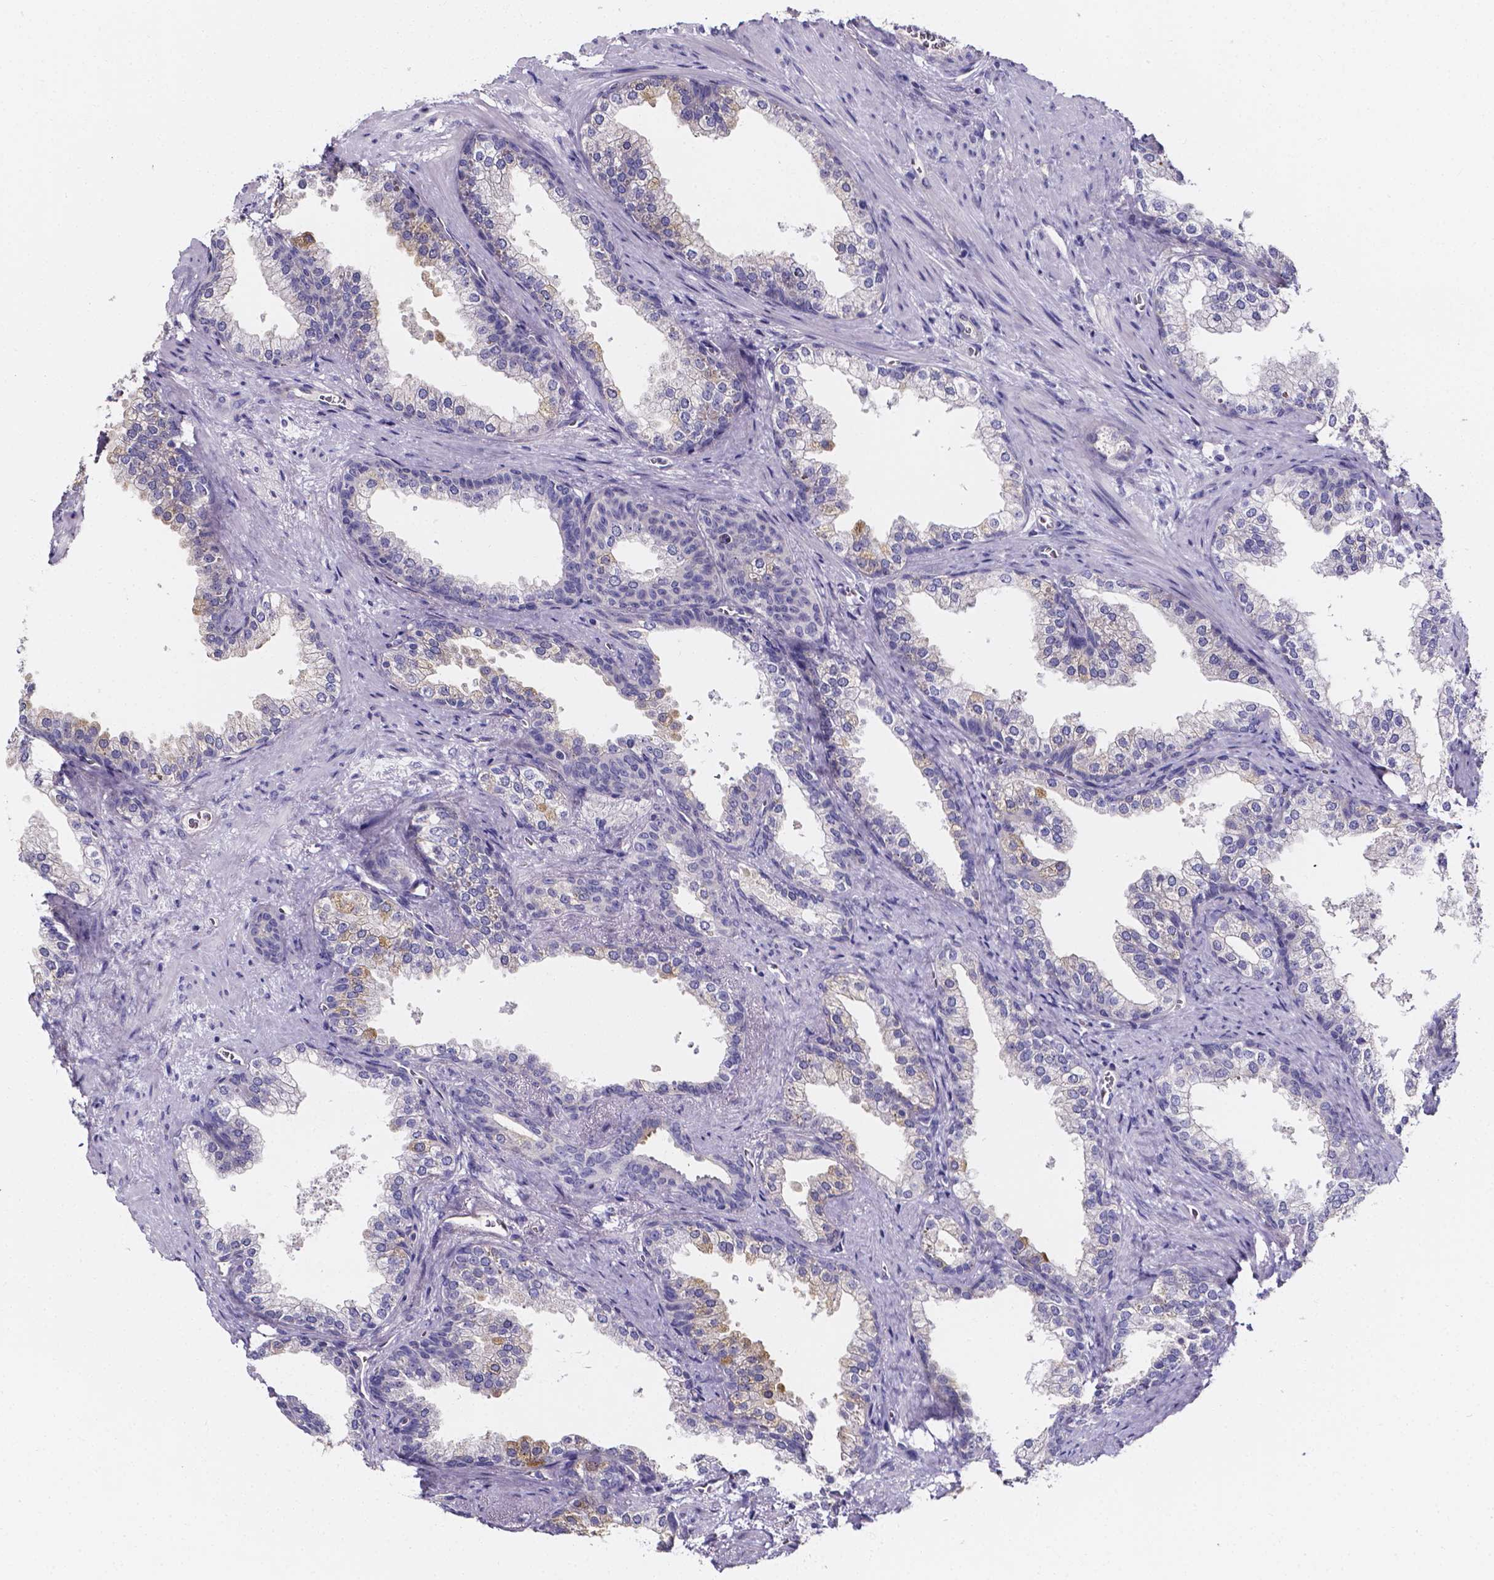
{"staining": {"intensity": "negative", "quantity": "none", "location": "none"}, "tissue": "prostate", "cell_type": "Glandular cells", "image_type": "normal", "snomed": [{"axis": "morphology", "description": "Normal tissue, NOS"}, {"axis": "topography", "description": "Prostate"}], "caption": "Normal prostate was stained to show a protein in brown. There is no significant staining in glandular cells. The staining is performed using DAB brown chromogen with nuclei counter-stained in using hematoxylin.", "gene": "CACNG8", "patient": {"sex": "male", "age": 79}}